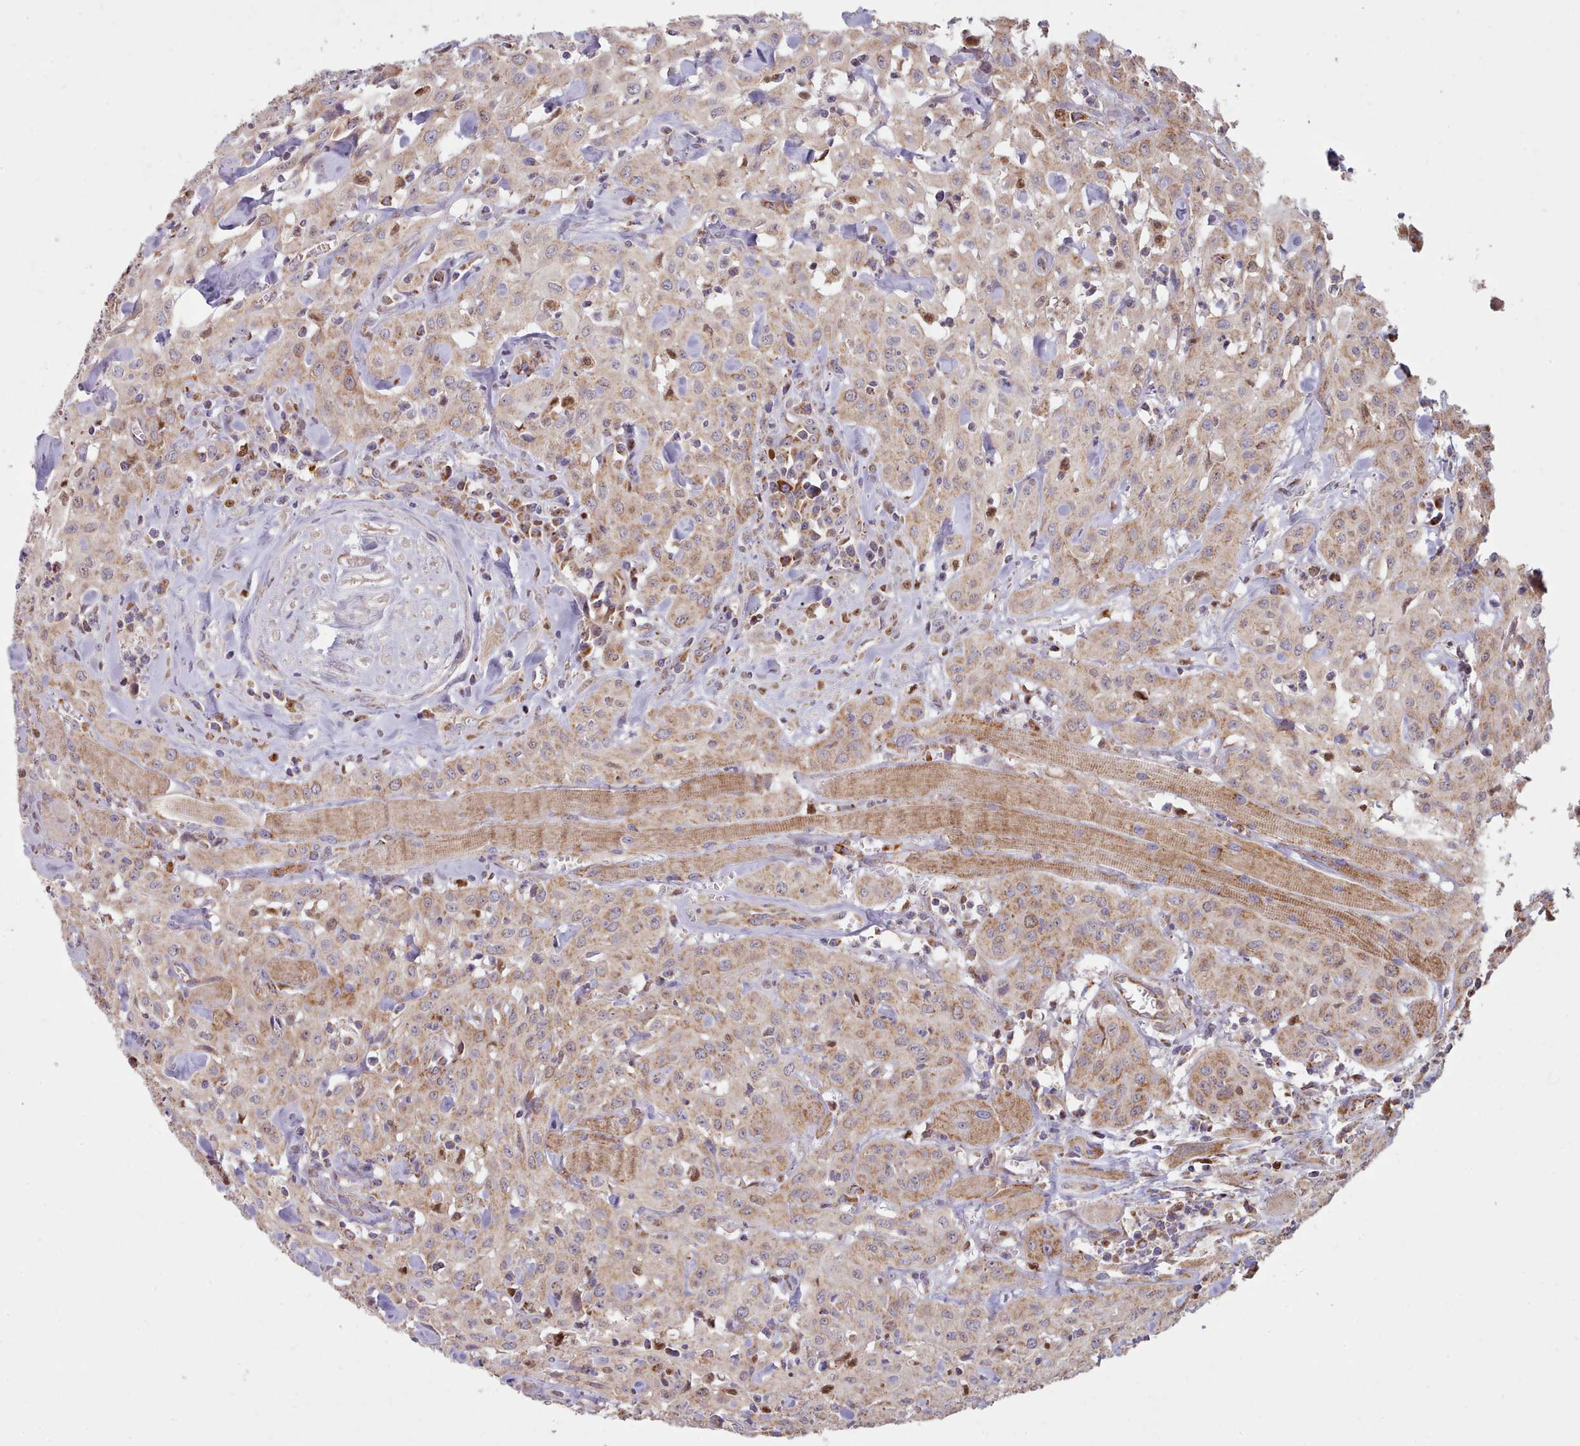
{"staining": {"intensity": "moderate", "quantity": "25%-75%", "location": "cytoplasmic/membranous"}, "tissue": "head and neck cancer", "cell_type": "Tumor cells", "image_type": "cancer", "snomed": [{"axis": "morphology", "description": "Squamous cell carcinoma, NOS"}, {"axis": "topography", "description": "Oral tissue"}, {"axis": "topography", "description": "Head-Neck"}], "caption": "Approximately 25%-75% of tumor cells in human squamous cell carcinoma (head and neck) reveal moderate cytoplasmic/membranous protein expression as visualized by brown immunohistochemical staining.", "gene": "HSDL2", "patient": {"sex": "female", "age": 70}}